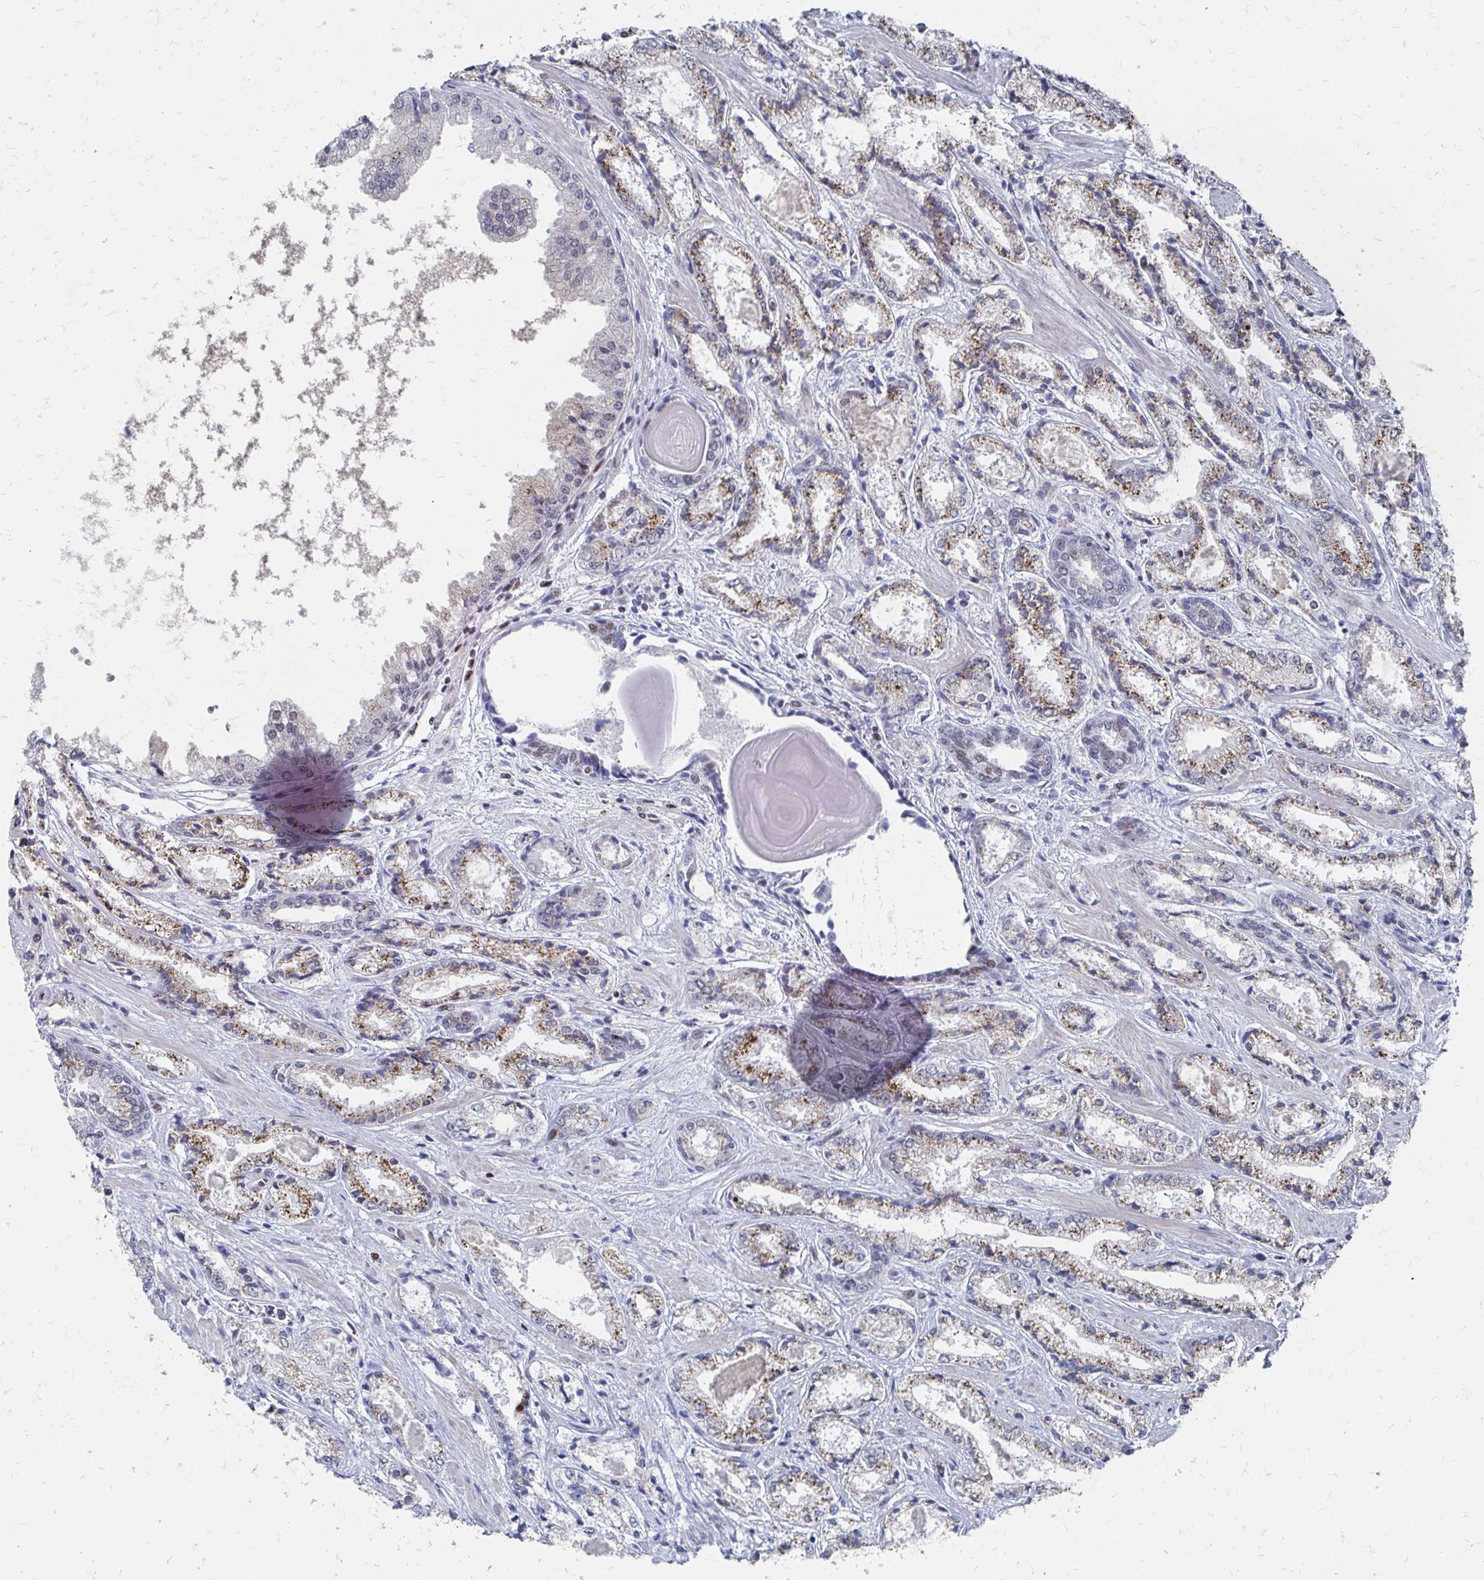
{"staining": {"intensity": "moderate", "quantity": ">75%", "location": "cytoplasmic/membranous"}, "tissue": "prostate cancer", "cell_type": "Tumor cells", "image_type": "cancer", "snomed": [{"axis": "morphology", "description": "Adenocarcinoma, High grade"}, {"axis": "topography", "description": "Prostate"}], "caption": "DAB (3,3'-diaminobenzidine) immunohistochemical staining of human prostate adenocarcinoma (high-grade) shows moderate cytoplasmic/membranous protein positivity in approximately >75% of tumor cells.", "gene": "CDIN1", "patient": {"sex": "male", "age": 64}}